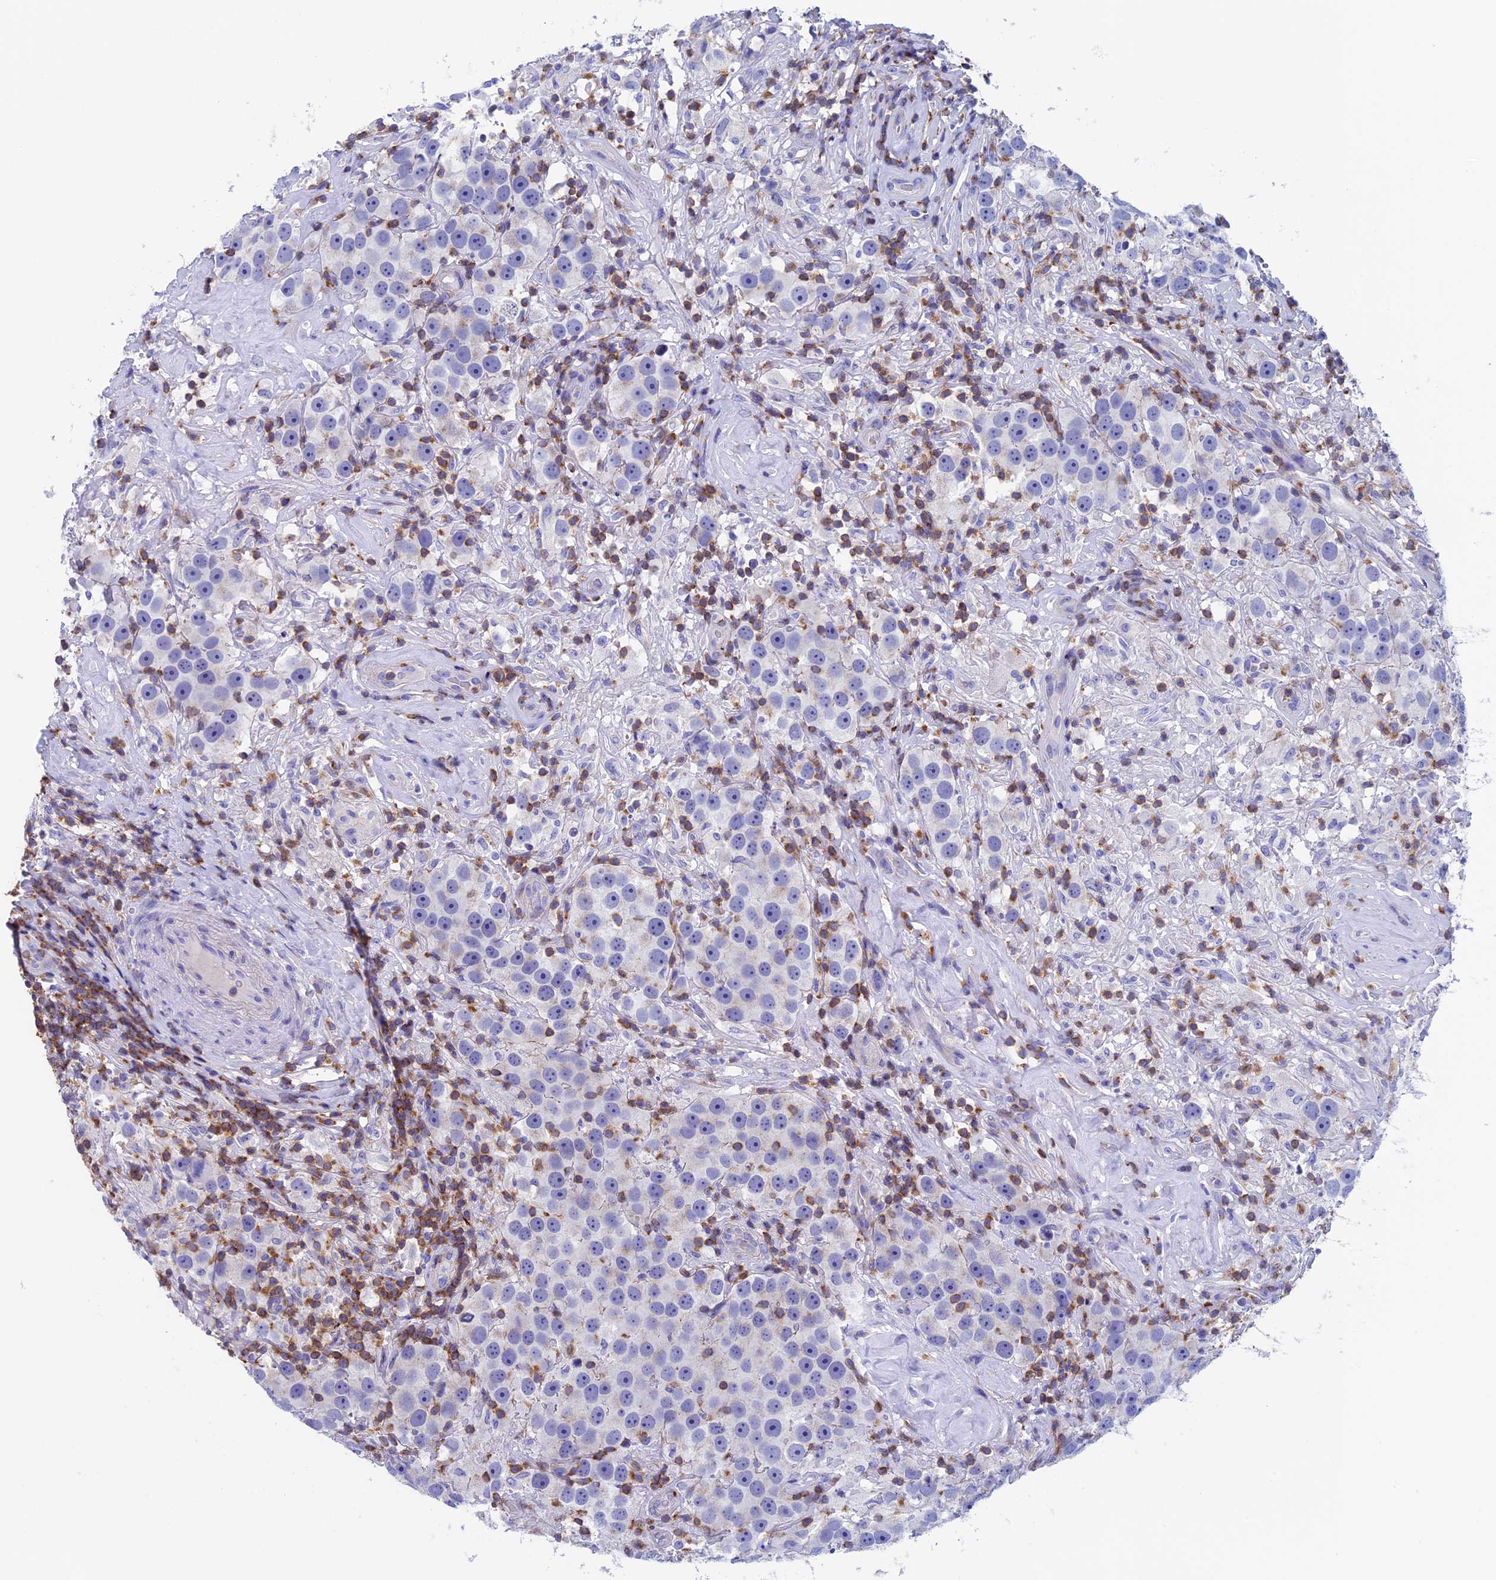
{"staining": {"intensity": "negative", "quantity": "none", "location": "none"}, "tissue": "testis cancer", "cell_type": "Tumor cells", "image_type": "cancer", "snomed": [{"axis": "morphology", "description": "Seminoma, NOS"}, {"axis": "topography", "description": "Testis"}], "caption": "High power microscopy micrograph of an immunohistochemistry (IHC) histopathology image of testis seminoma, revealing no significant positivity in tumor cells.", "gene": "SEPTIN1", "patient": {"sex": "male", "age": 49}}